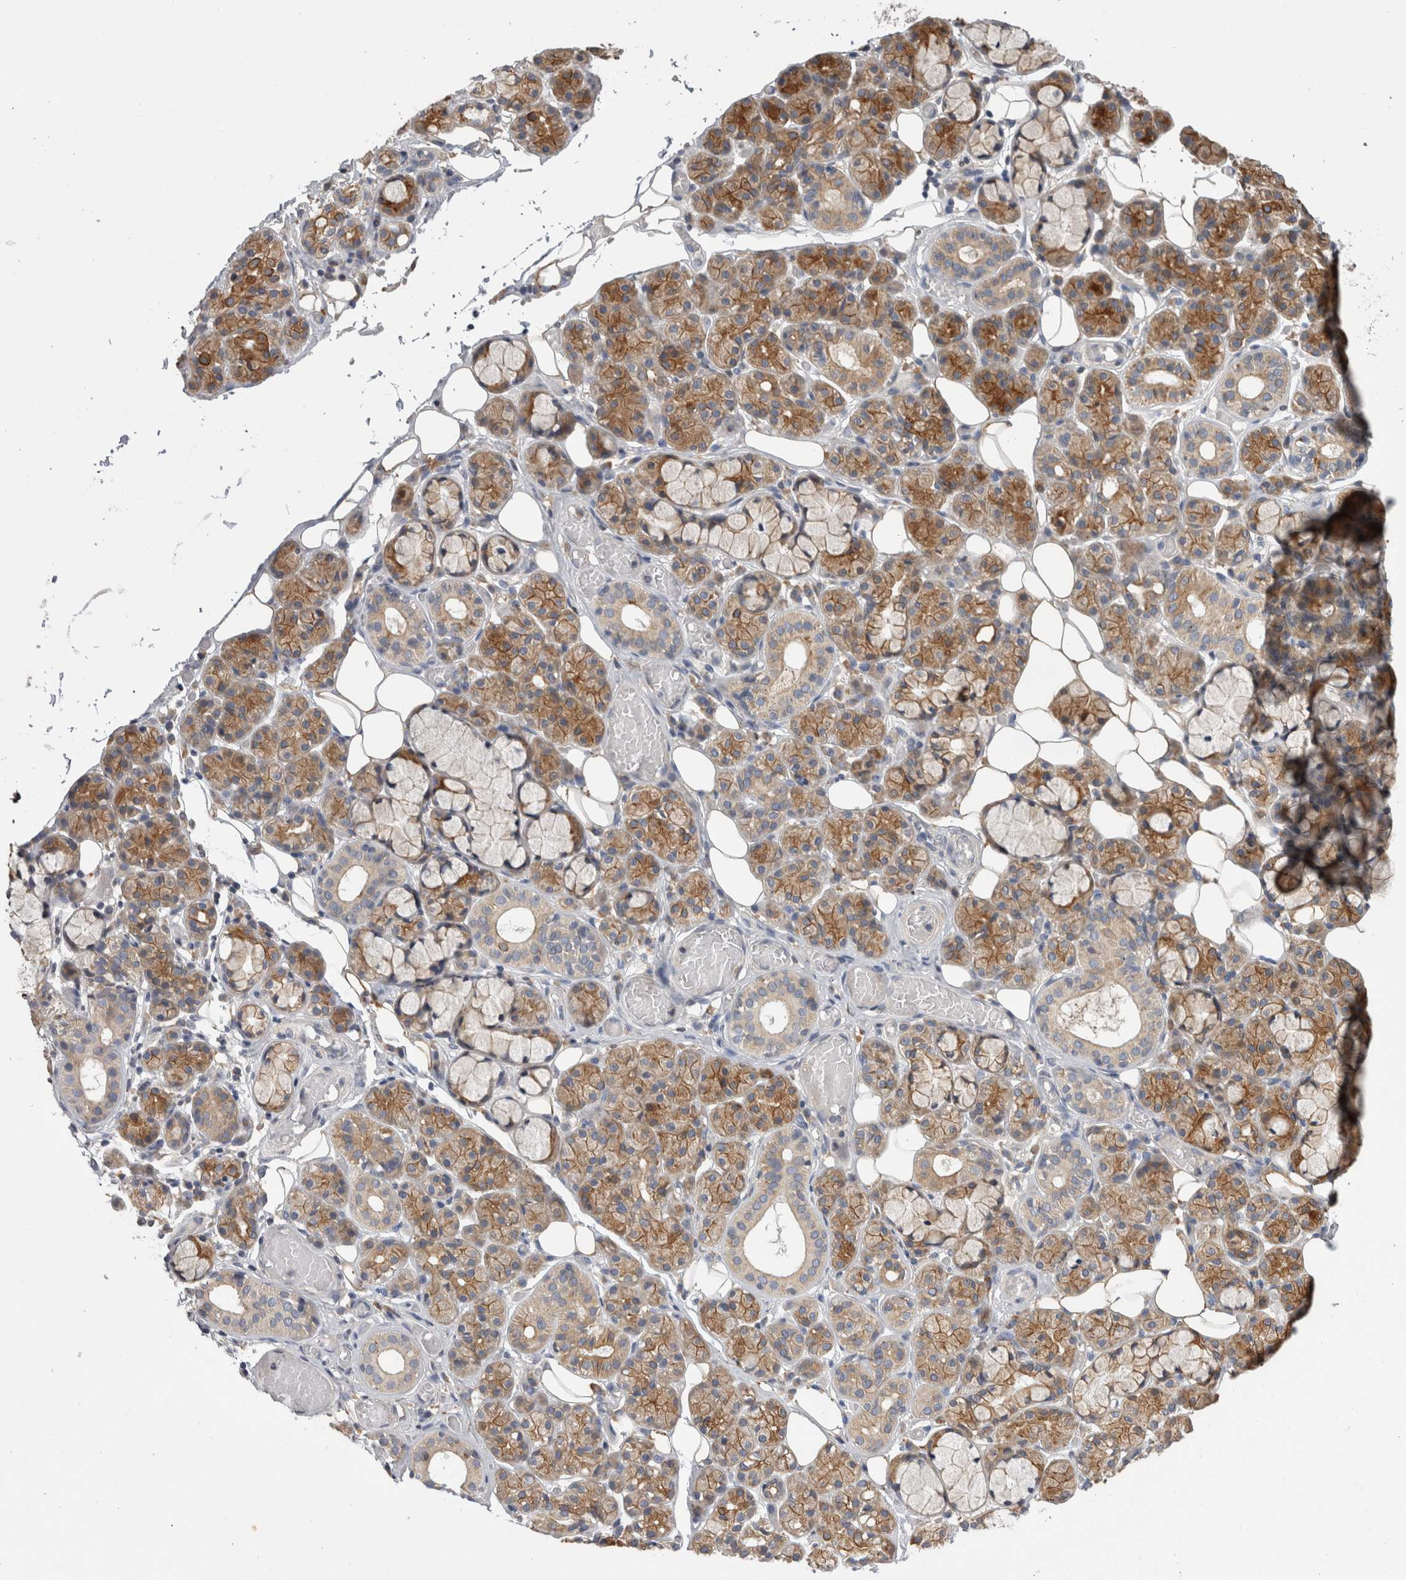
{"staining": {"intensity": "moderate", "quantity": "25%-75%", "location": "cytoplasmic/membranous"}, "tissue": "salivary gland", "cell_type": "Glandular cells", "image_type": "normal", "snomed": [{"axis": "morphology", "description": "Normal tissue, NOS"}, {"axis": "topography", "description": "Salivary gland"}], "caption": "High-power microscopy captured an immunohistochemistry (IHC) image of normal salivary gland, revealing moderate cytoplasmic/membranous positivity in approximately 25%-75% of glandular cells. The protein of interest is stained brown, and the nuclei are stained in blue (DAB (3,3'-diaminobenzidine) IHC with brightfield microscopy, high magnification).", "gene": "SMAP2", "patient": {"sex": "male", "age": 63}}